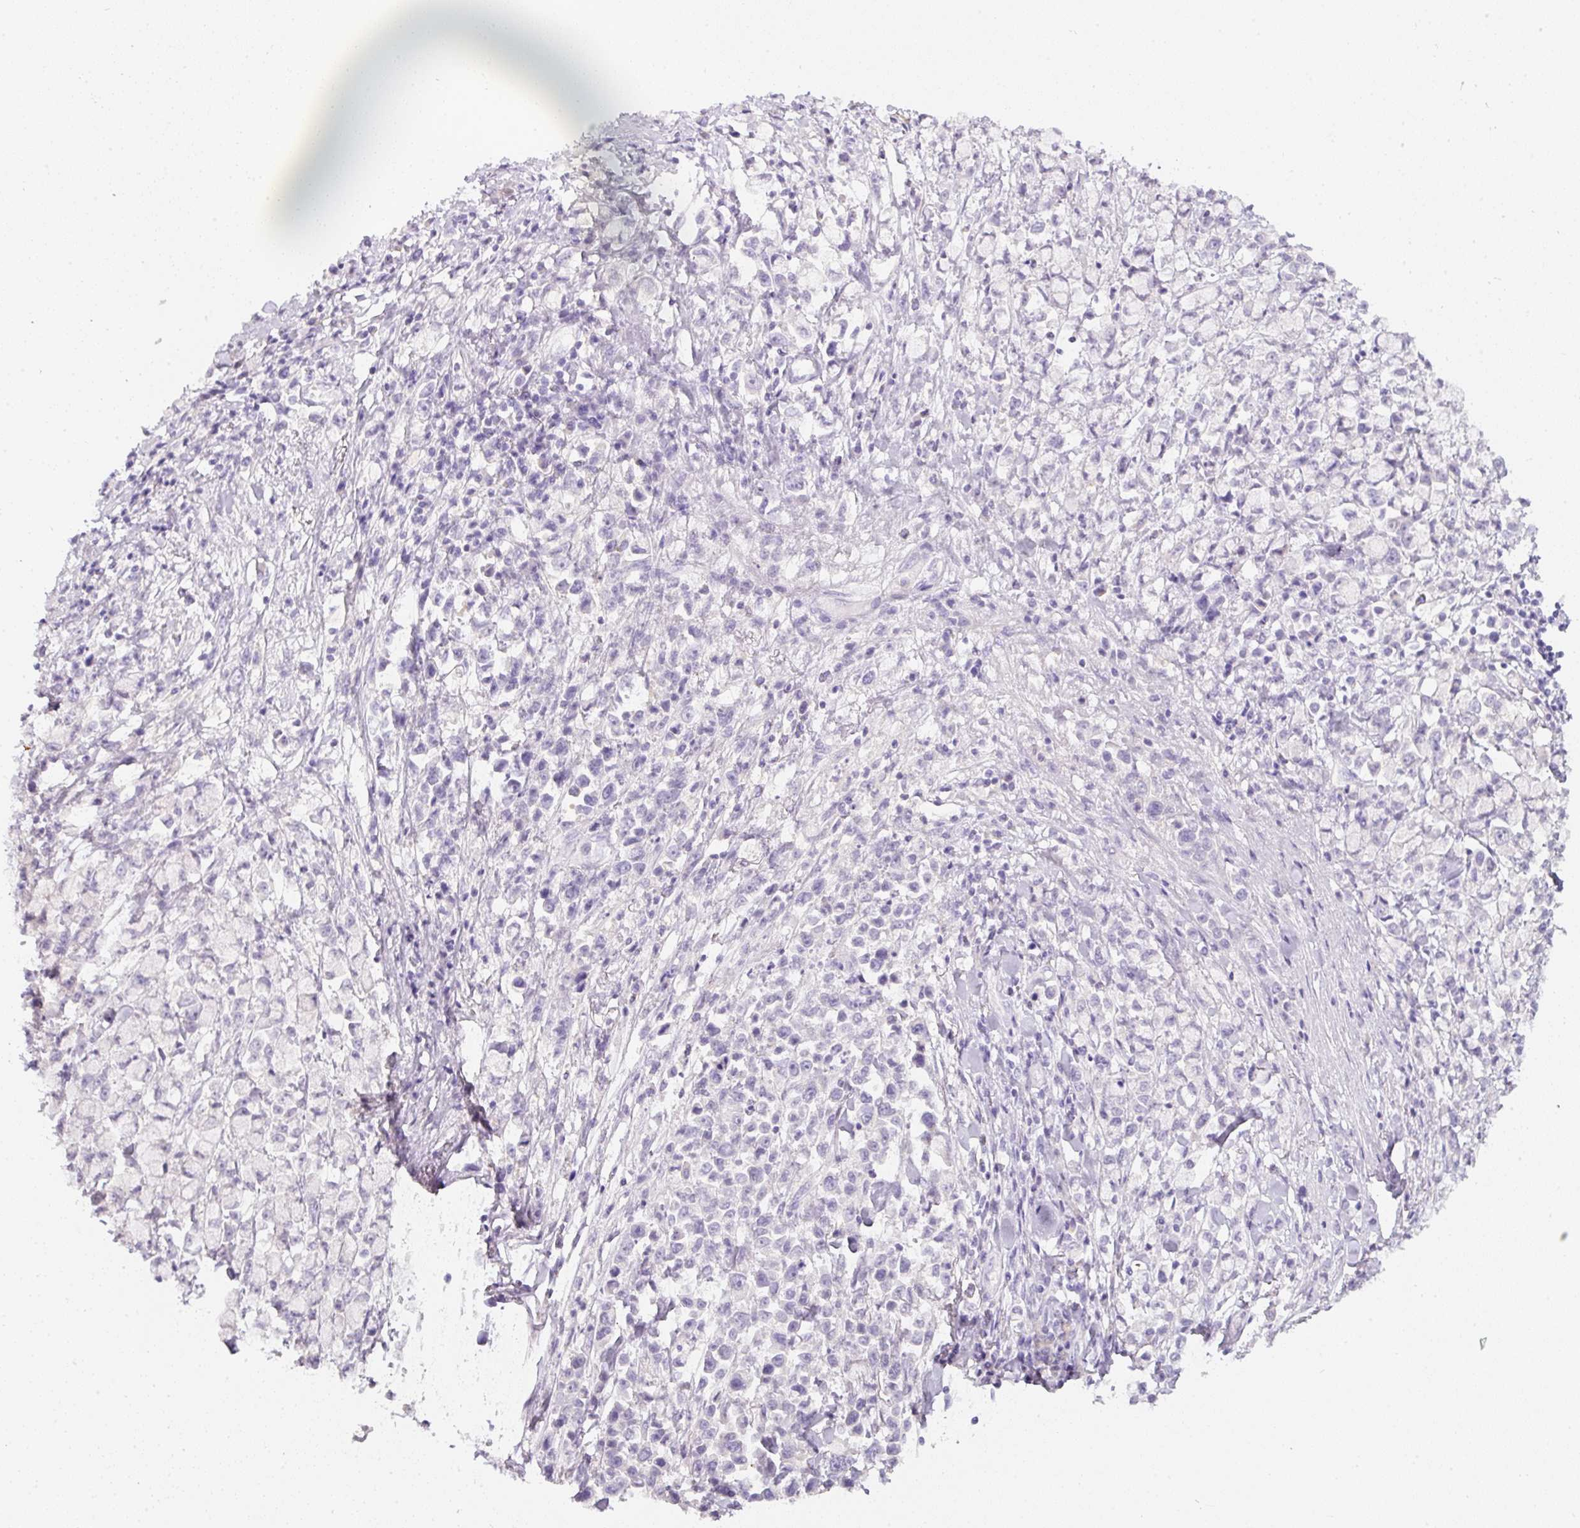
{"staining": {"intensity": "negative", "quantity": "none", "location": "none"}, "tissue": "stomach cancer", "cell_type": "Tumor cells", "image_type": "cancer", "snomed": [{"axis": "morphology", "description": "Adenocarcinoma, NOS"}, {"axis": "topography", "description": "Stomach"}], "caption": "Immunohistochemistry histopathology image of human stomach cancer (adenocarcinoma) stained for a protein (brown), which shows no expression in tumor cells.", "gene": "SLC2A2", "patient": {"sex": "female", "age": 81}}